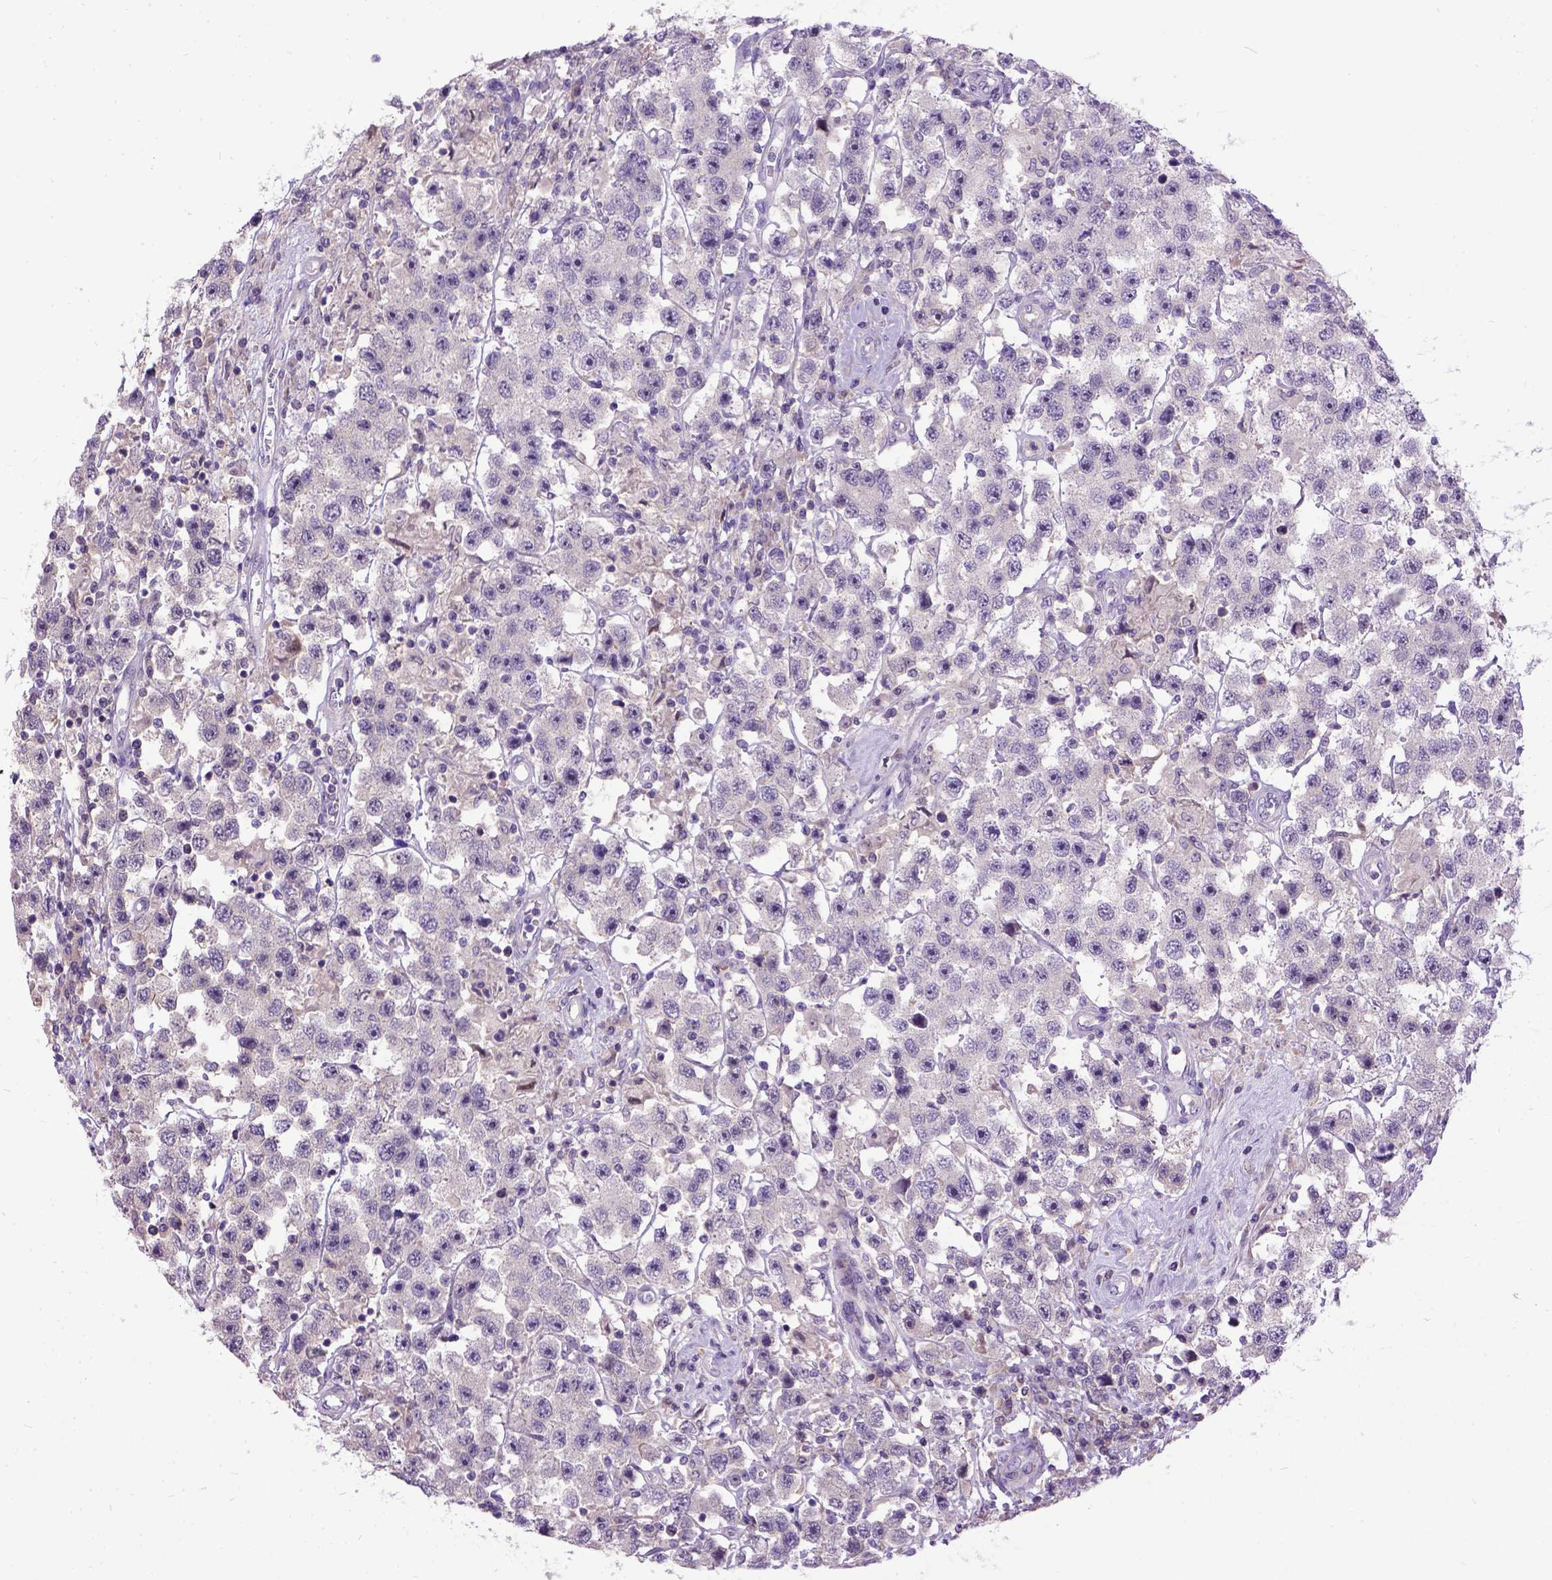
{"staining": {"intensity": "negative", "quantity": "none", "location": "none"}, "tissue": "testis cancer", "cell_type": "Tumor cells", "image_type": "cancer", "snomed": [{"axis": "morphology", "description": "Seminoma, NOS"}, {"axis": "topography", "description": "Testis"}], "caption": "The immunohistochemistry (IHC) micrograph has no significant staining in tumor cells of testis seminoma tissue.", "gene": "NEK5", "patient": {"sex": "male", "age": 45}}